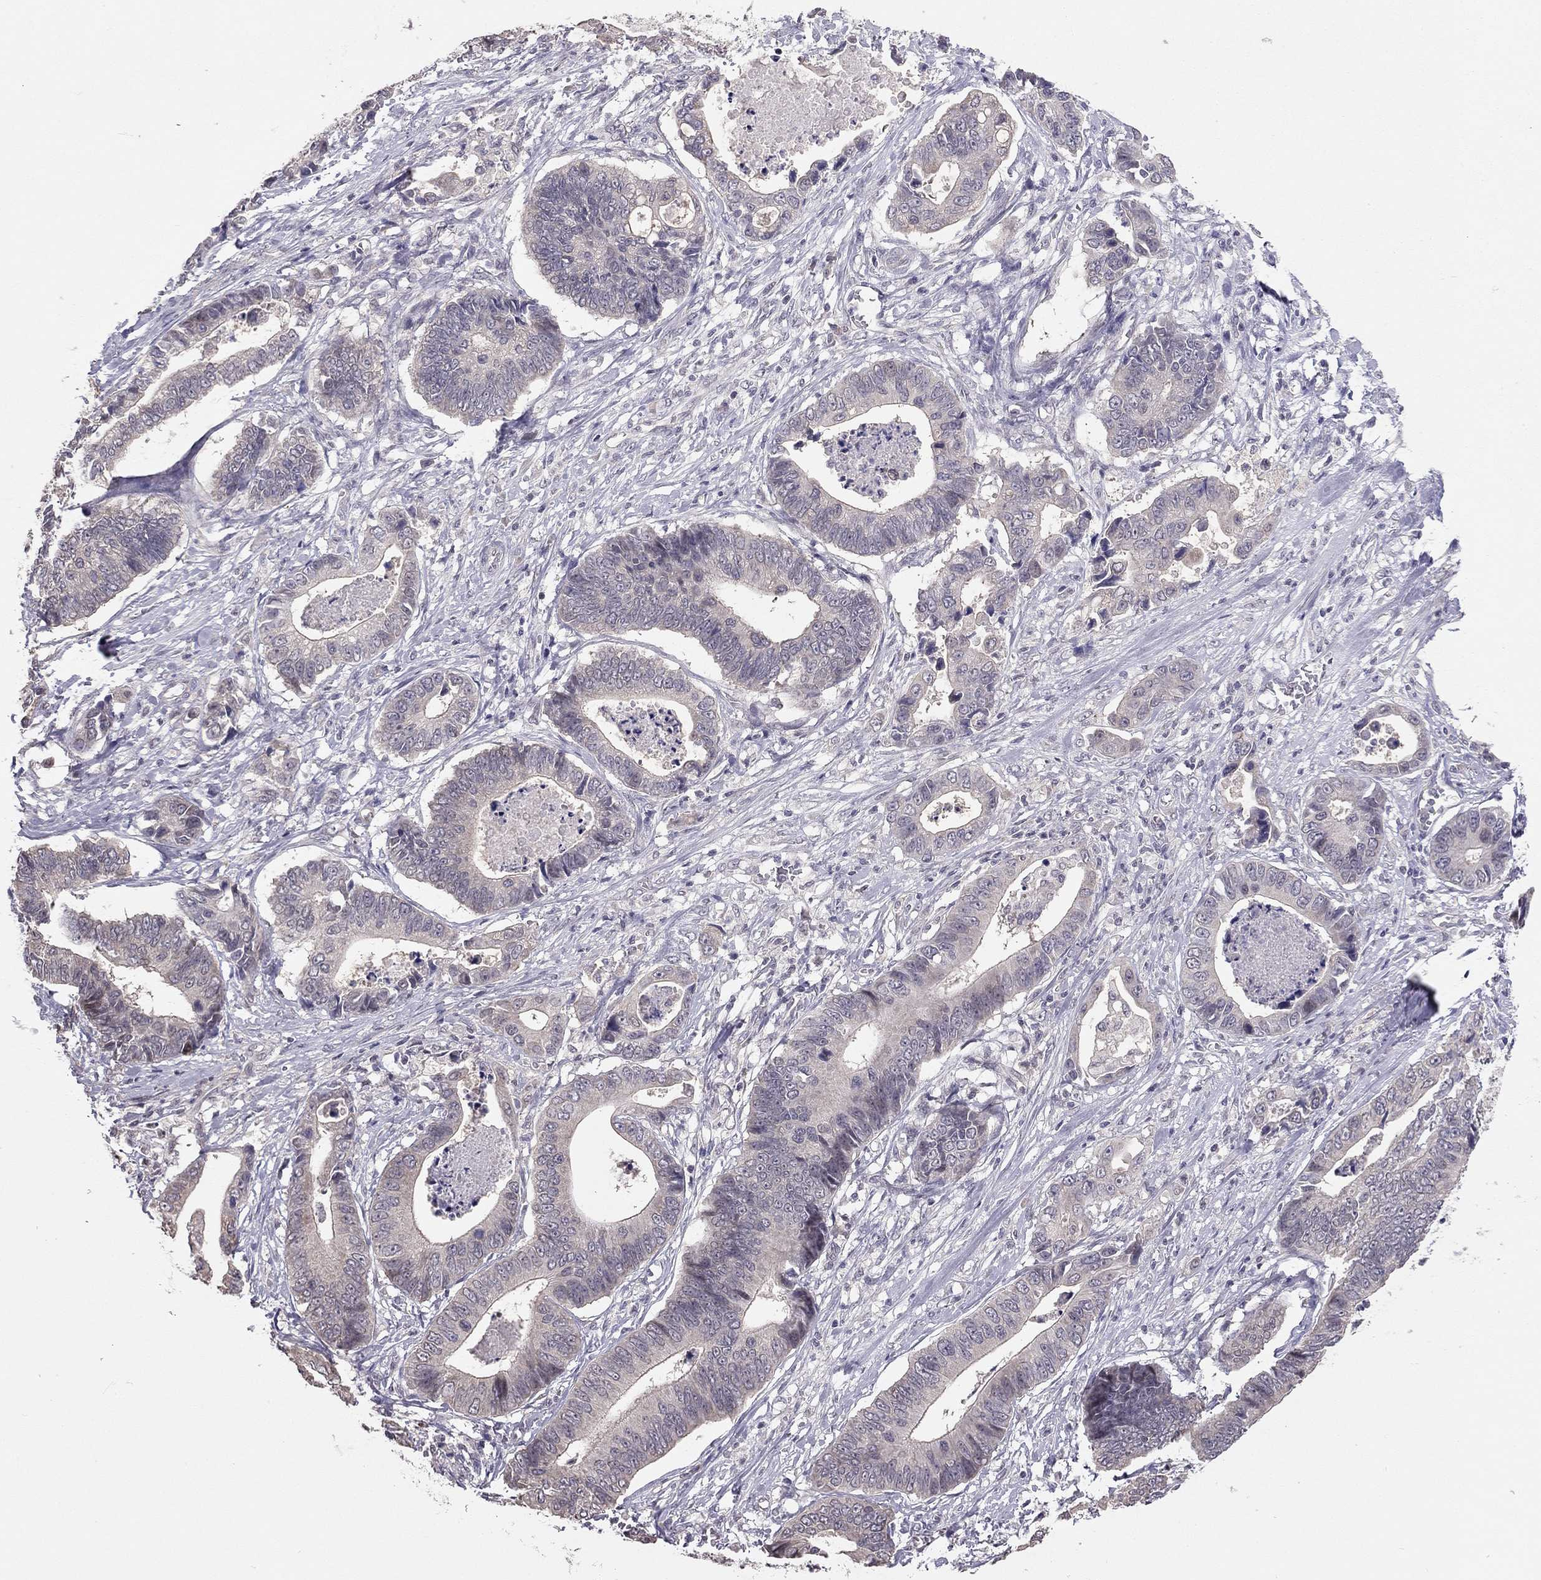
{"staining": {"intensity": "weak", "quantity": "25%-75%", "location": "cytoplasmic/membranous"}, "tissue": "stomach cancer", "cell_type": "Tumor cells", "image_type": "cancer", "snomed": [{"axis": "morphology", "description": "Adenocarcinoma, NOS"}, {"axis": "topography", "description": "Stomach"}], "caption": "Human stomach adenocarcinoma stained for a protein (brown) exhibits weak cytoplasmic/membranous positive expression in approximately 25%-75% of tumor cells.", "gene": "HSF2BP", "patient": {"sex": "male", "age": 84}}